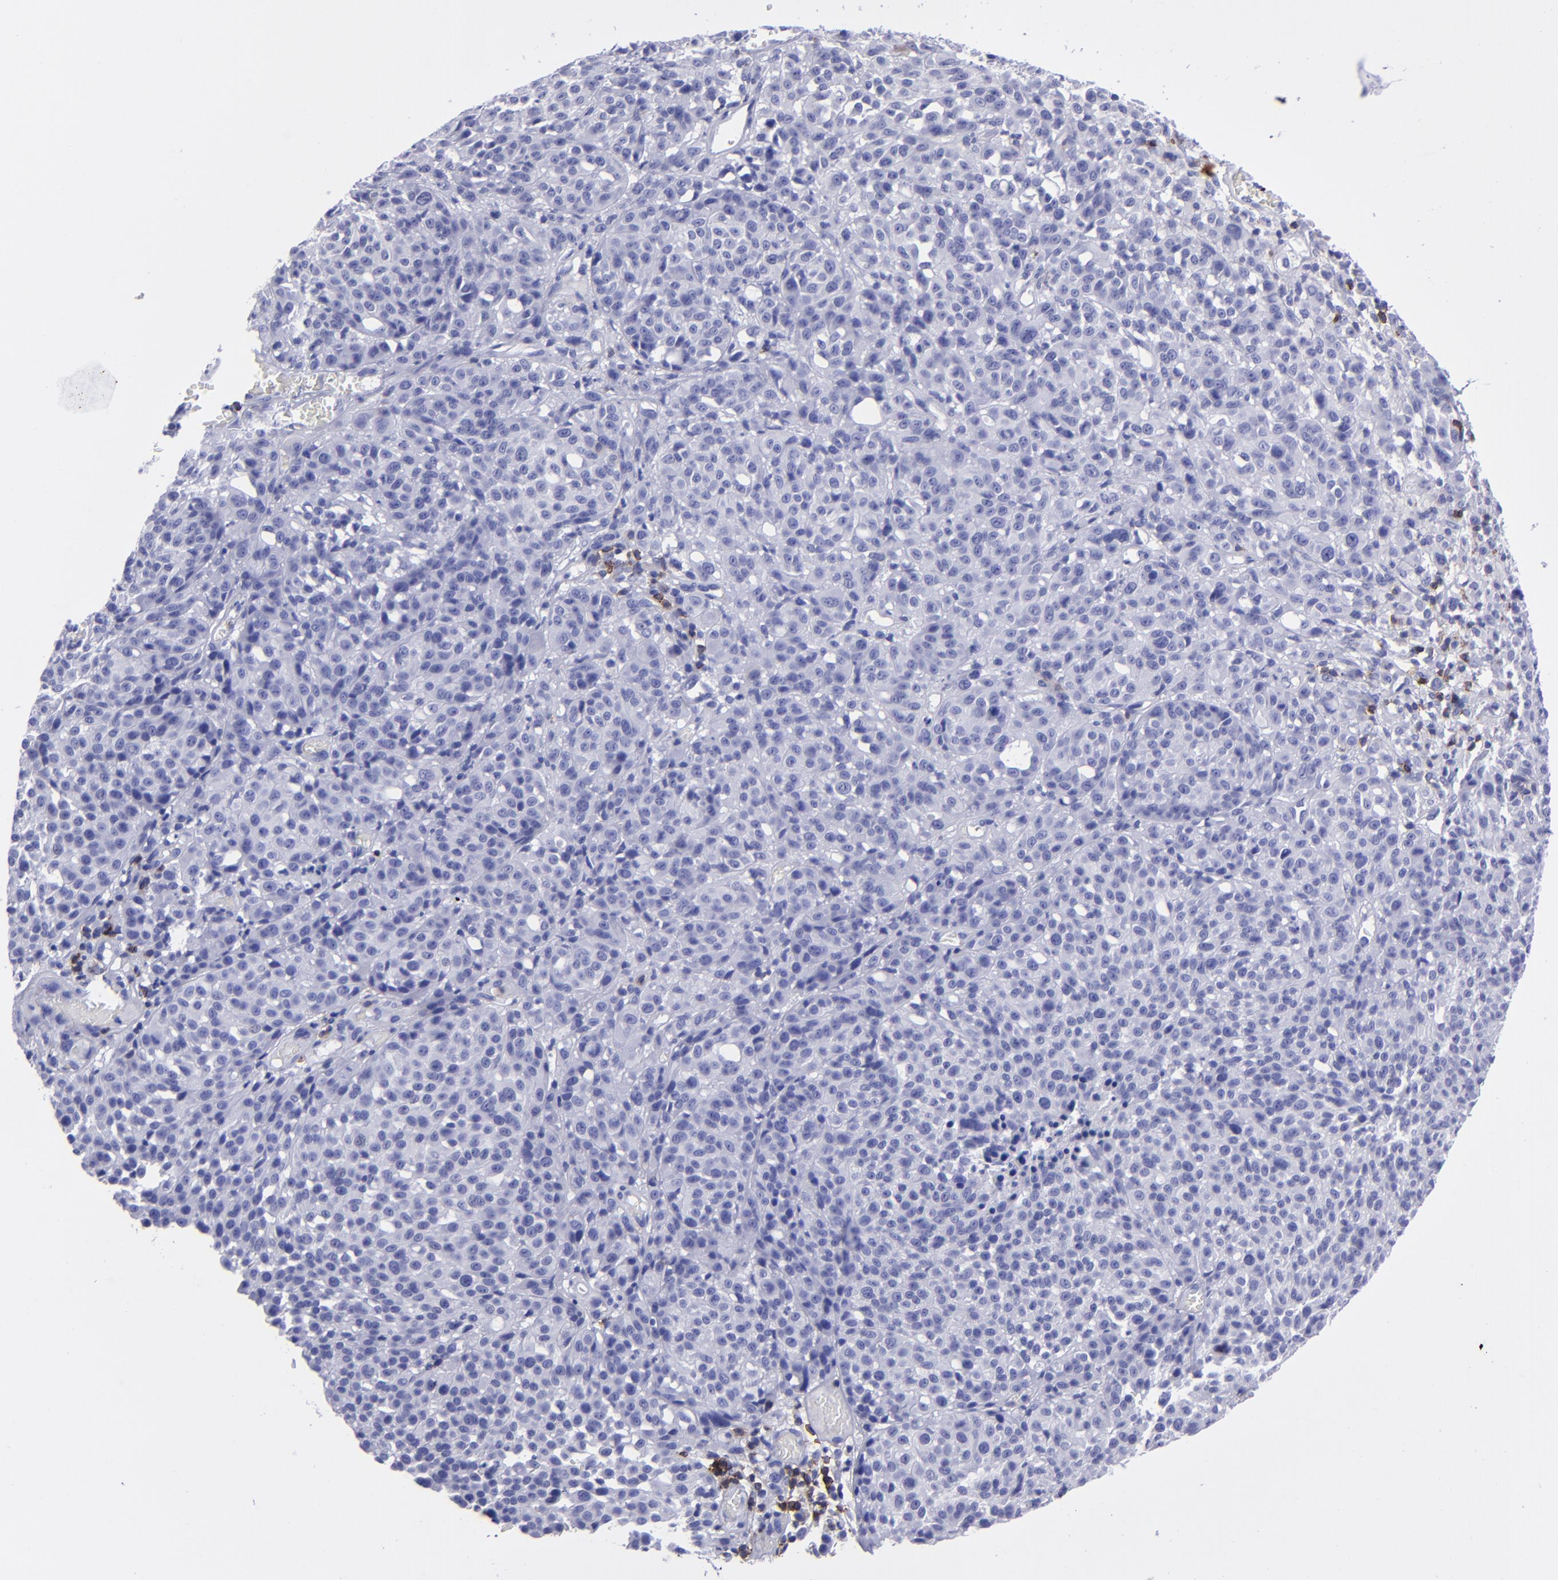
{"staining": {"intensity": "negative", "quantity": "none", "location": "none"}, "tissue": "melanoma", "cell_type": "Tumor cells", "image_type": "cancer", "snomed": [{"axis": "morphology", "description": "Malignant melanoma, NOS"}, {"axis": "topography", "description": "Skin"}], "caption": "Immunohistochemistry (IHC) photomicrograph of human melanoma stained for a protein (brown), which demonstrates no staining in tumor cells.", "gene": "CD6", "patient": {"sex": "female", "age": 49}}